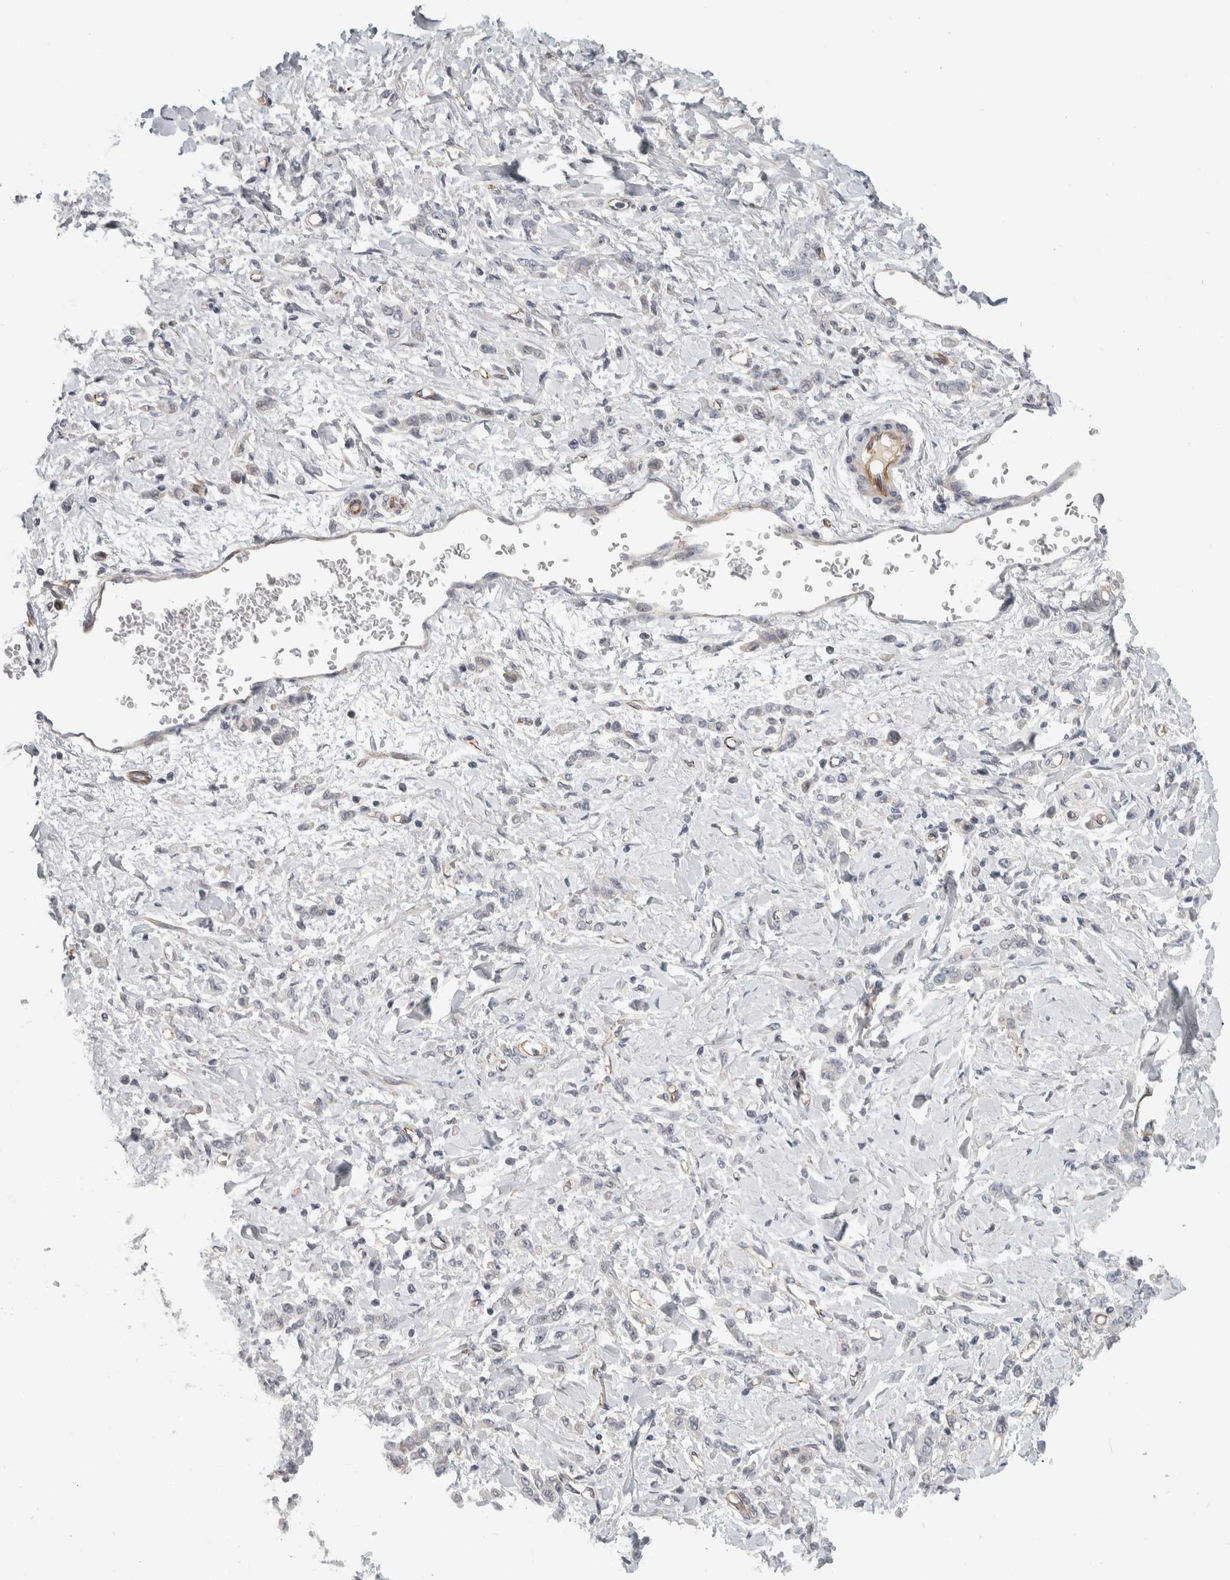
{"staining": {"intensity": "weak", "quantity": "<25%", "location": "cytoplasmic/membranous"}, "tissue": "stomach cancer", "cell_type": "Tumor cells", "image_type": "cancer", "snomed": [{"axis": "morphology", "description": "Normal tissue, NOS"}, {"axis": "morphology", "description": "Adenocarcinoma, NOS"}, {"axis": "topography", "description": "Stomach"}], "caption": "Immunohistochemistry (IHC) of stomach cancer displays no expression in tumor cells. (DAB immunohistochemistry (IHC) visualized using brightfield microscopy, high magnification).", "gene": "ZNF862", "patient": {"sex": "male", "age": 82}}